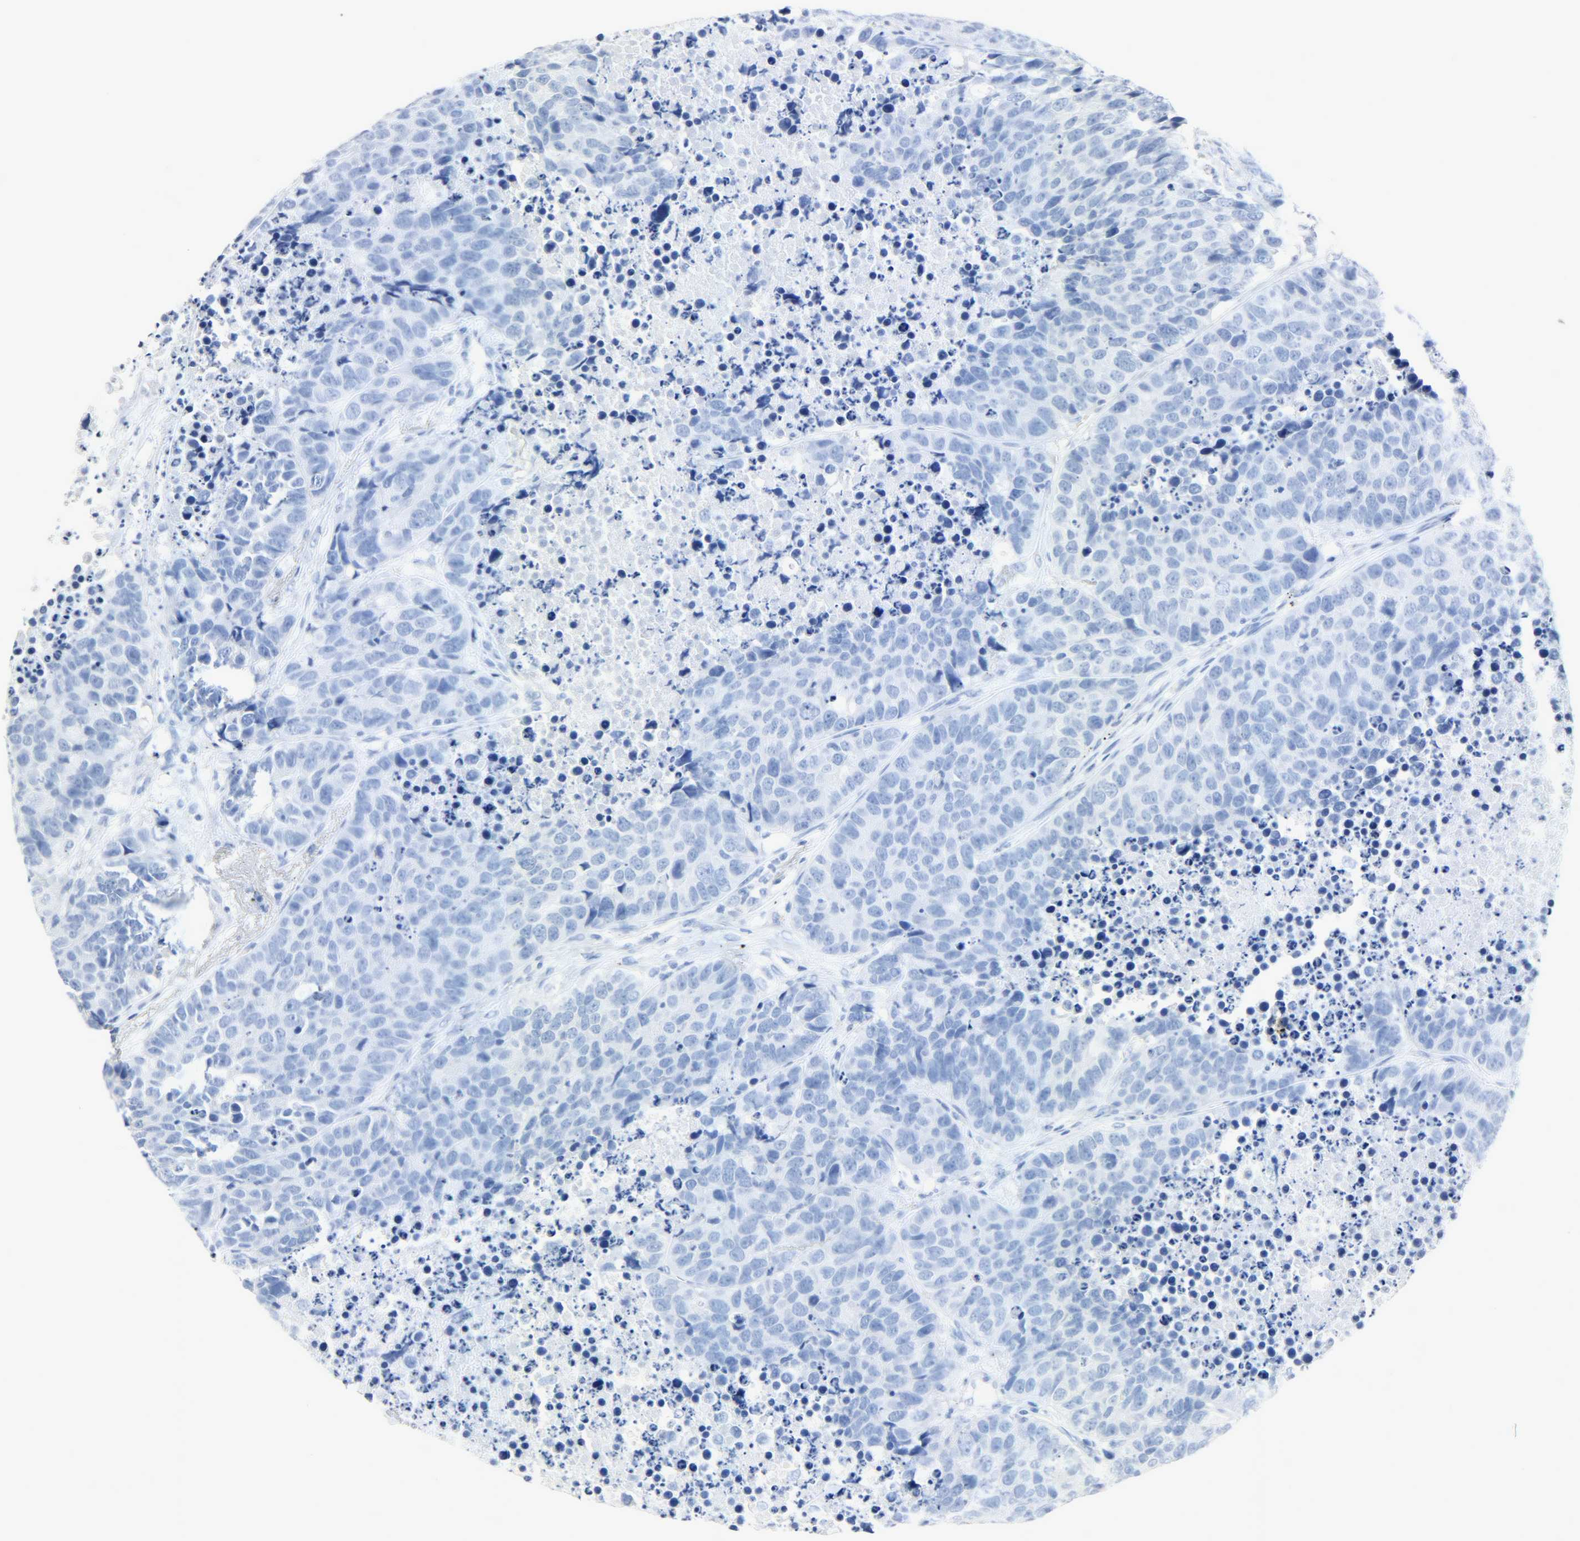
{"staining": {"intensity": "negative", "quantity": "none", "location": "none"}, "tissue": "carcinoid", "cell_type": "Tumor cells", "image_type": "cancer", "snomed": [{"axis": "morphology", "description": "Carcinoid, malignant, NOS"}, {"axis": "topography", "description": "Lung"}], "caption": "Immunohistochemistry of carcinoid shows no staining in tumor cells.", "gene": "CA3", "patient": {"sex": "male", "age": 60}}